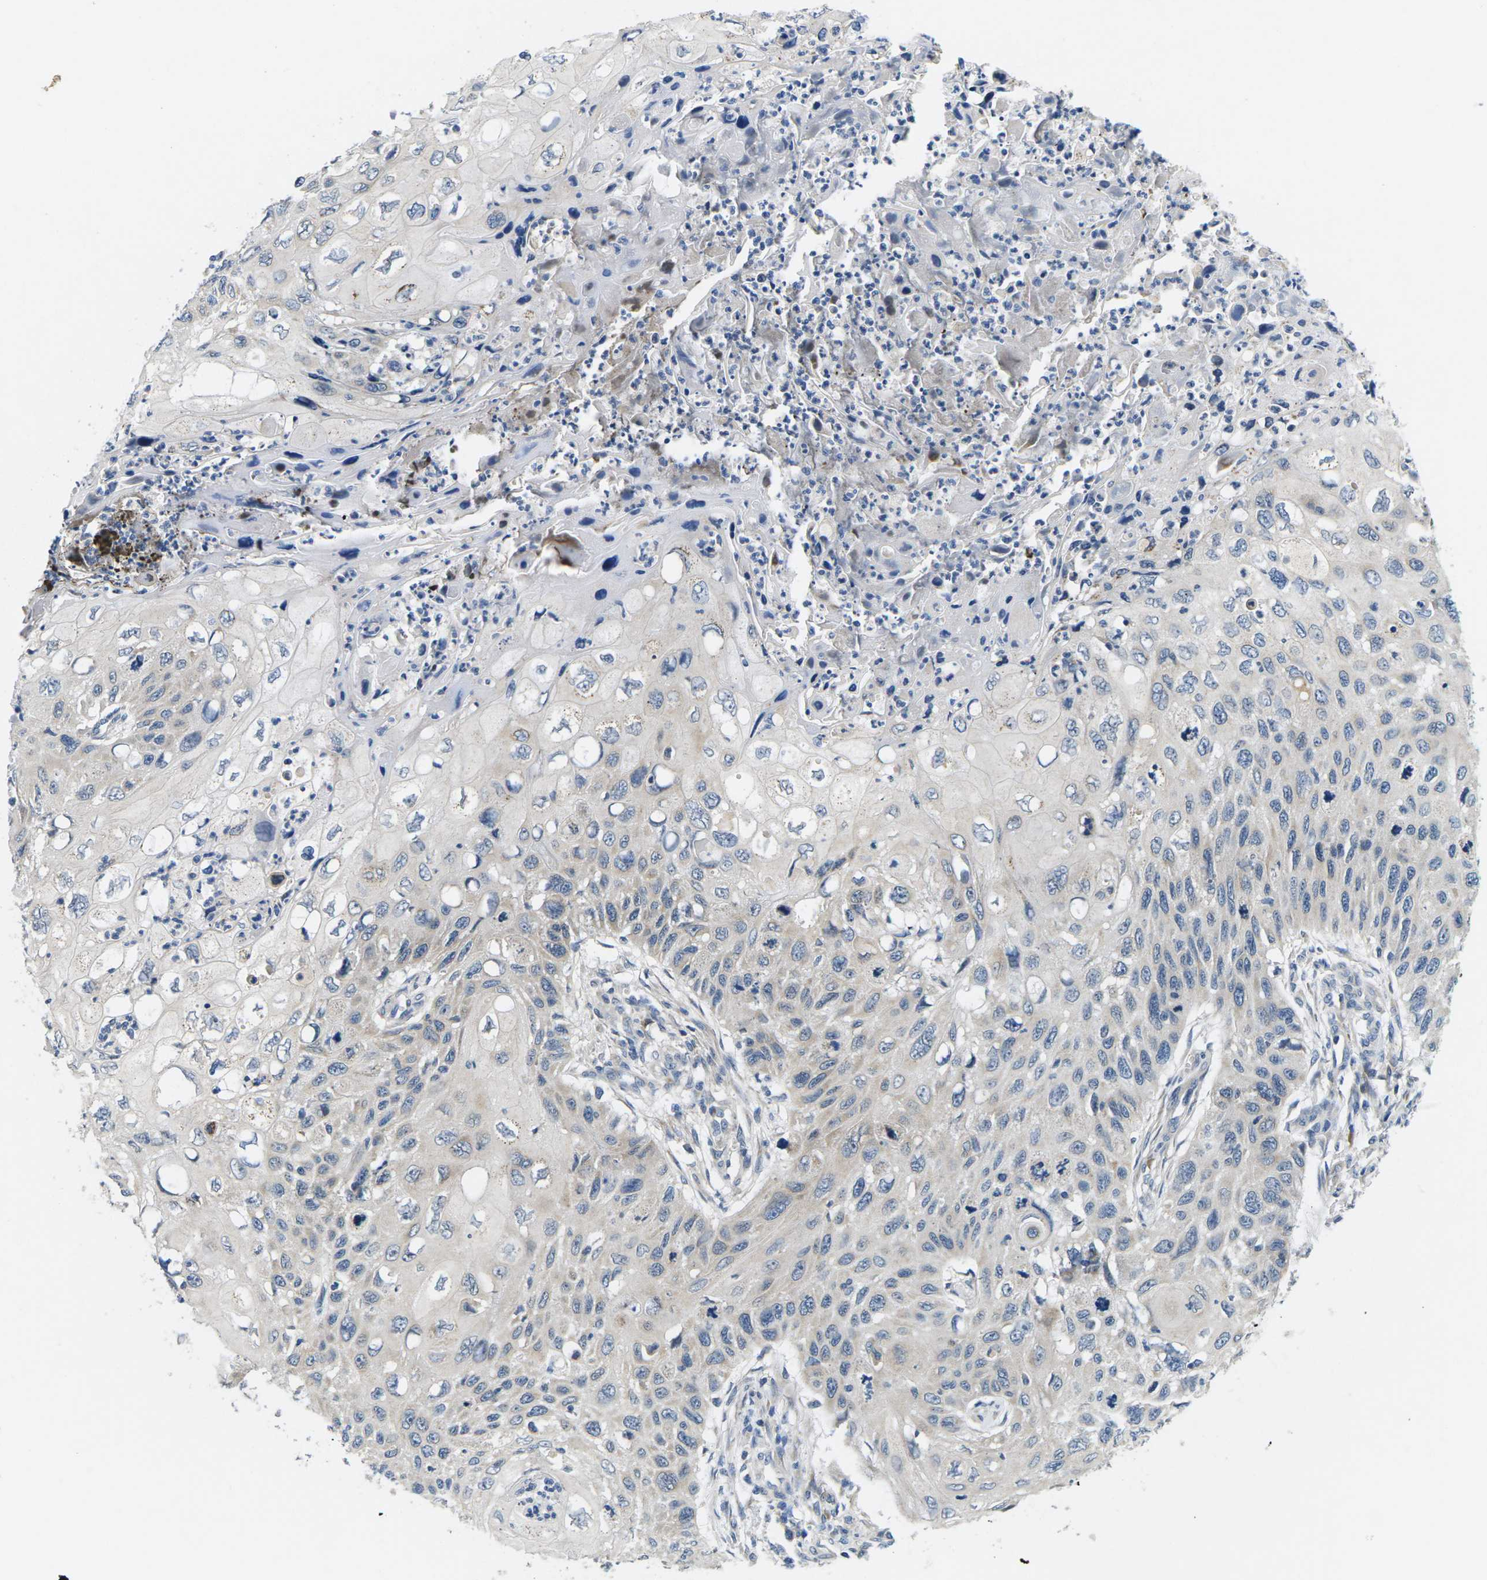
{"staining": {"intensity": "negative", "quantity": "none", "location": "none"}, "tissue": "cervical cancer", "cell_type": "Tumor cells", "image_type": "cancer", "snomed": [{"axis": "morphology", "description": "Squamous cell carcinoma, NOS"}, {"axis": "topography", "description": "Cervix"}], "caption": "Image shows no protein expression in tumor cells of cervical cancer (squamous cell carcinoma) tissue.", "gene": "ERGIC3", "patient": {"sex": "female", "age": 70}}